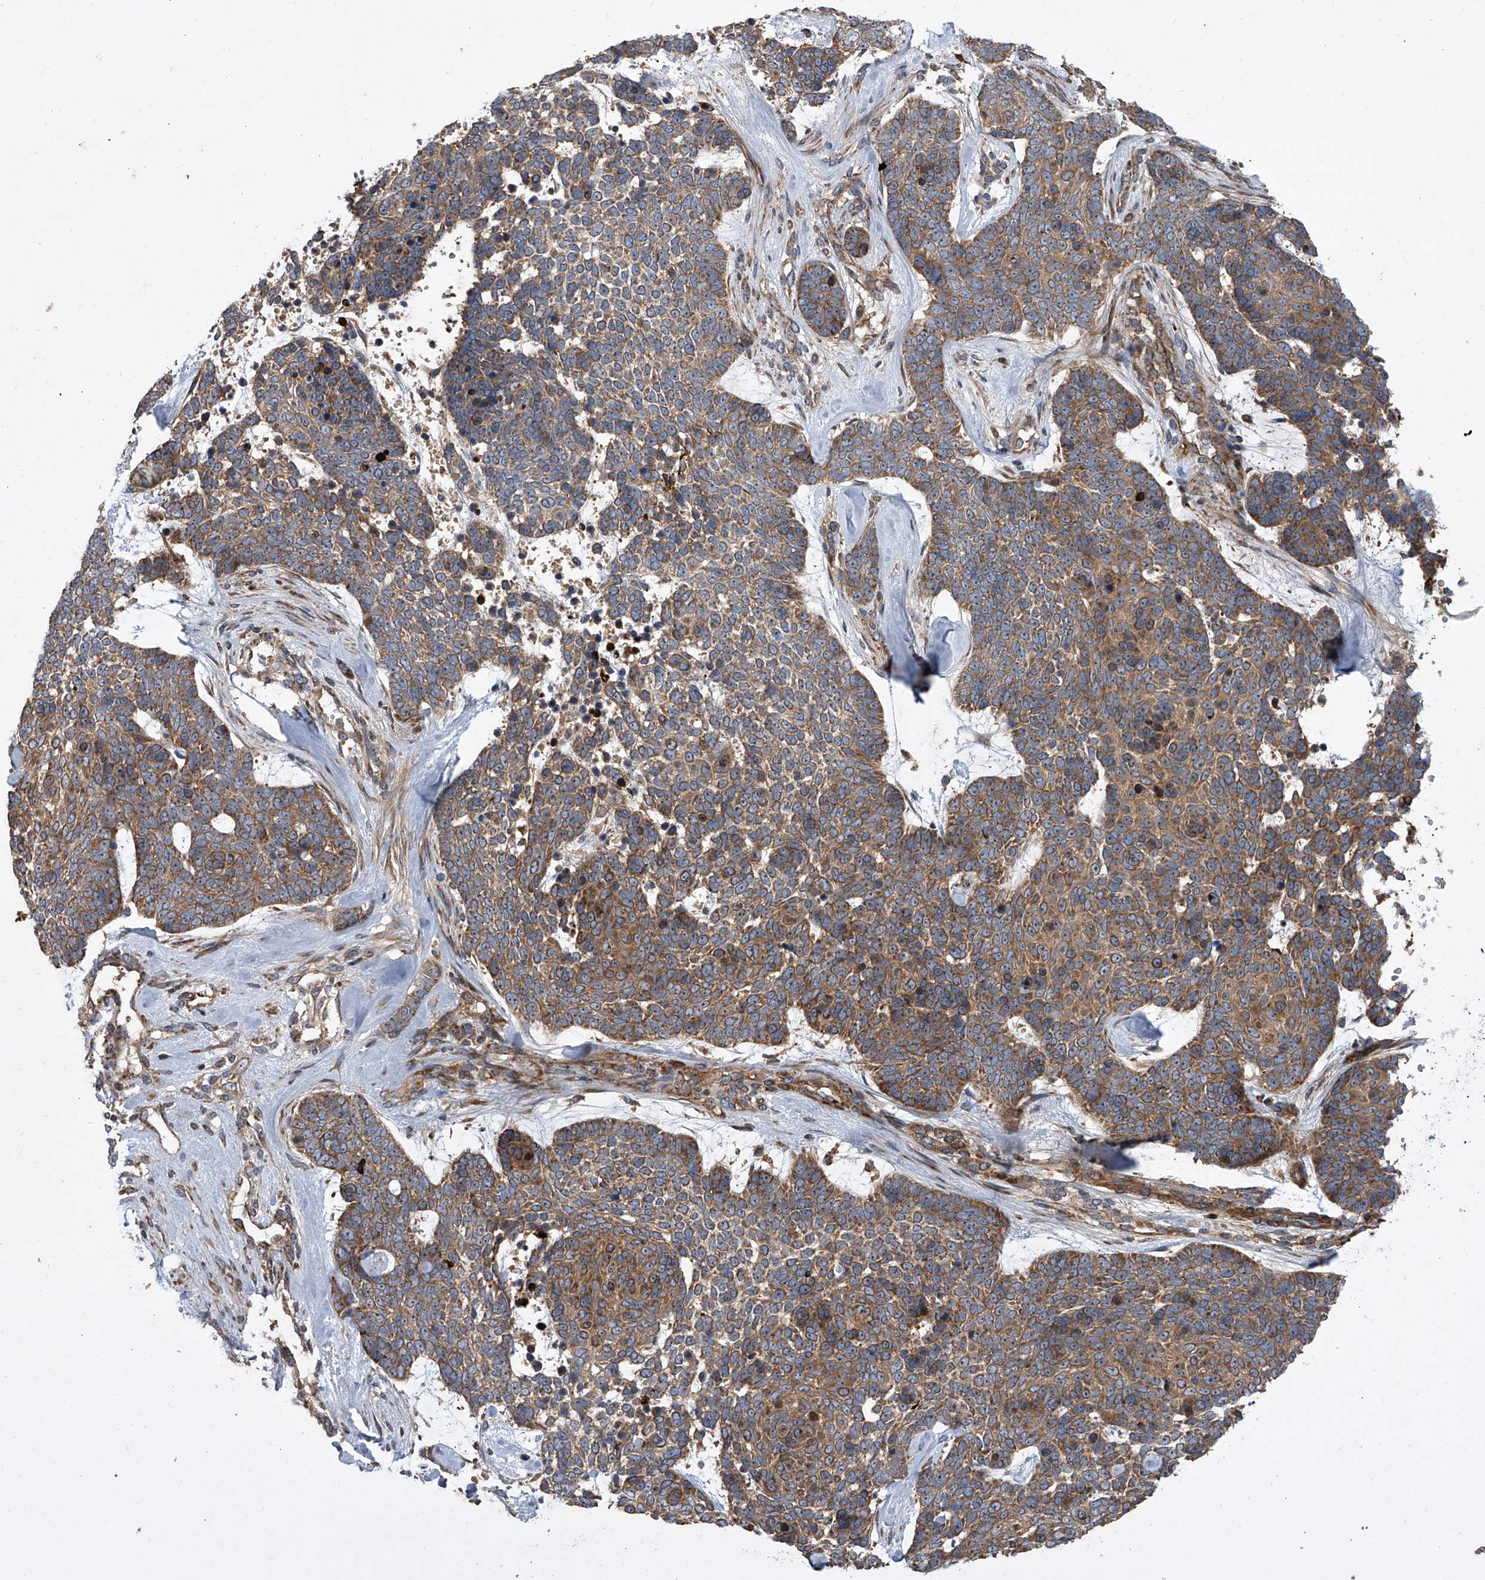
{"staining": {"intensity": "moderate", "quantity": ">75%", "location": "cytoplasmic/membranous"}, "tissue": "skin cancer", "cell_type": "Tumor cells", "image_type": "cancer", "snomed": [{"axis": "morphology", "description": "Basal cell carcinoma"}, {"axis": "topography", "description": "Skin"}], "caption": "Tumor cells reveal medium levels of moderate cytoplasmic/membranous positivity in approximately >75% of cells in skin basal cell carcinoma.", "gene": "USP47", "patient": {"sex": "female", "age": 81}}